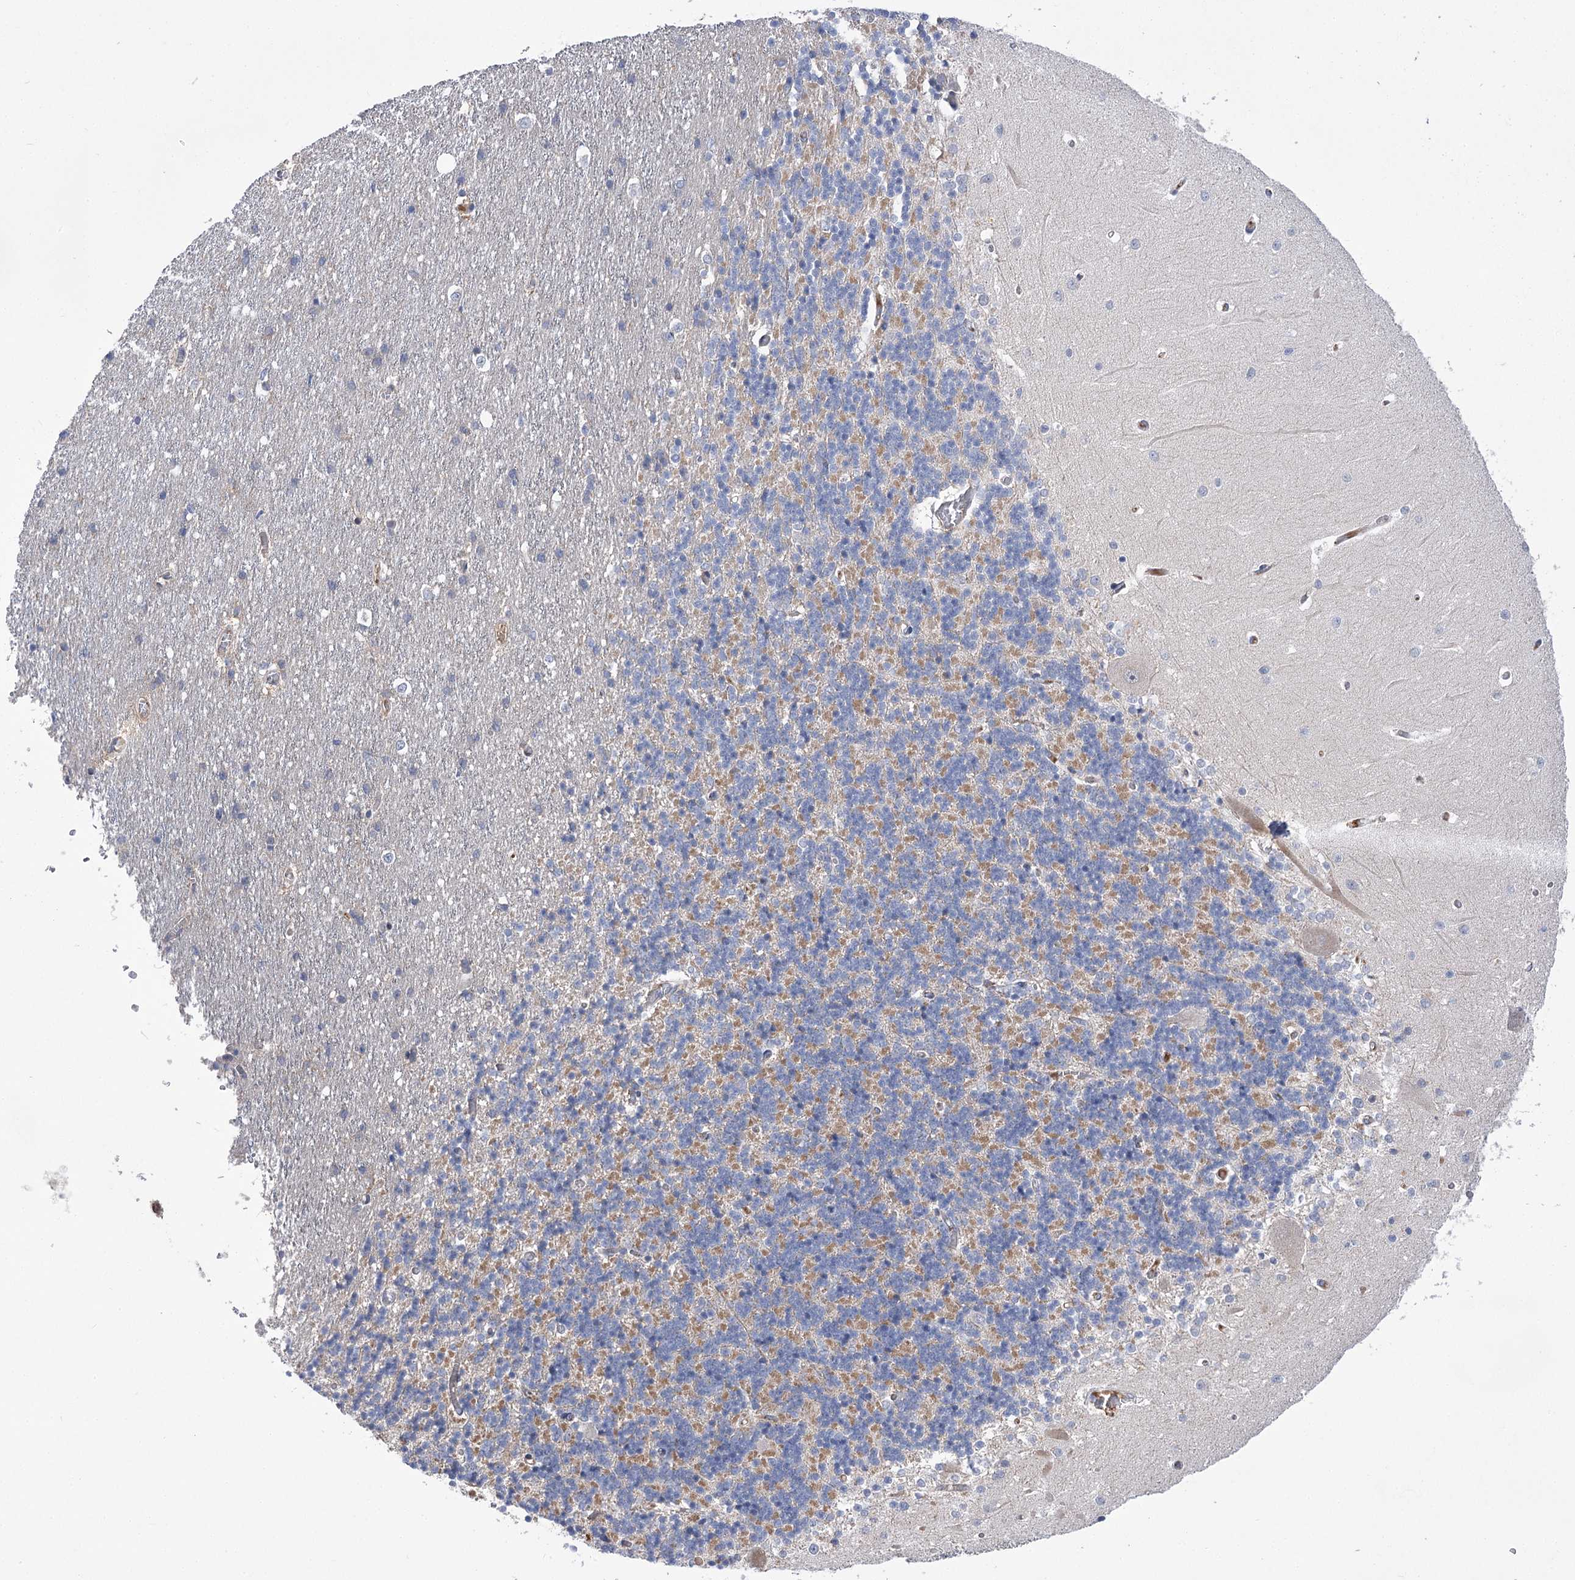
{"staining": {"intensity": "moderate", "quantity": "<25%", "location": "cytoplasmic/membranous"}, "tissue": "cerebellum", "cell_type": "Cells in granular layer", "image_type": "normal", "snomed": [{"axis": "morphology", "description": "Normal tissue, NOS"}, {"axis": "topography", "description": "Cerebellum"}], "caption": "Immunohistochemistry photomicrograph of unremarkable cerebellum: human cerebellum stained using IHC displays low levels of moderate protein expression localized specifically in the cytoplasmic/membranous of cells in granular layer, appearing as a cytoplasmic/membranous brown color.", "gene": "ECHDC3", "patient": {"sex": "male", "age": 37}}